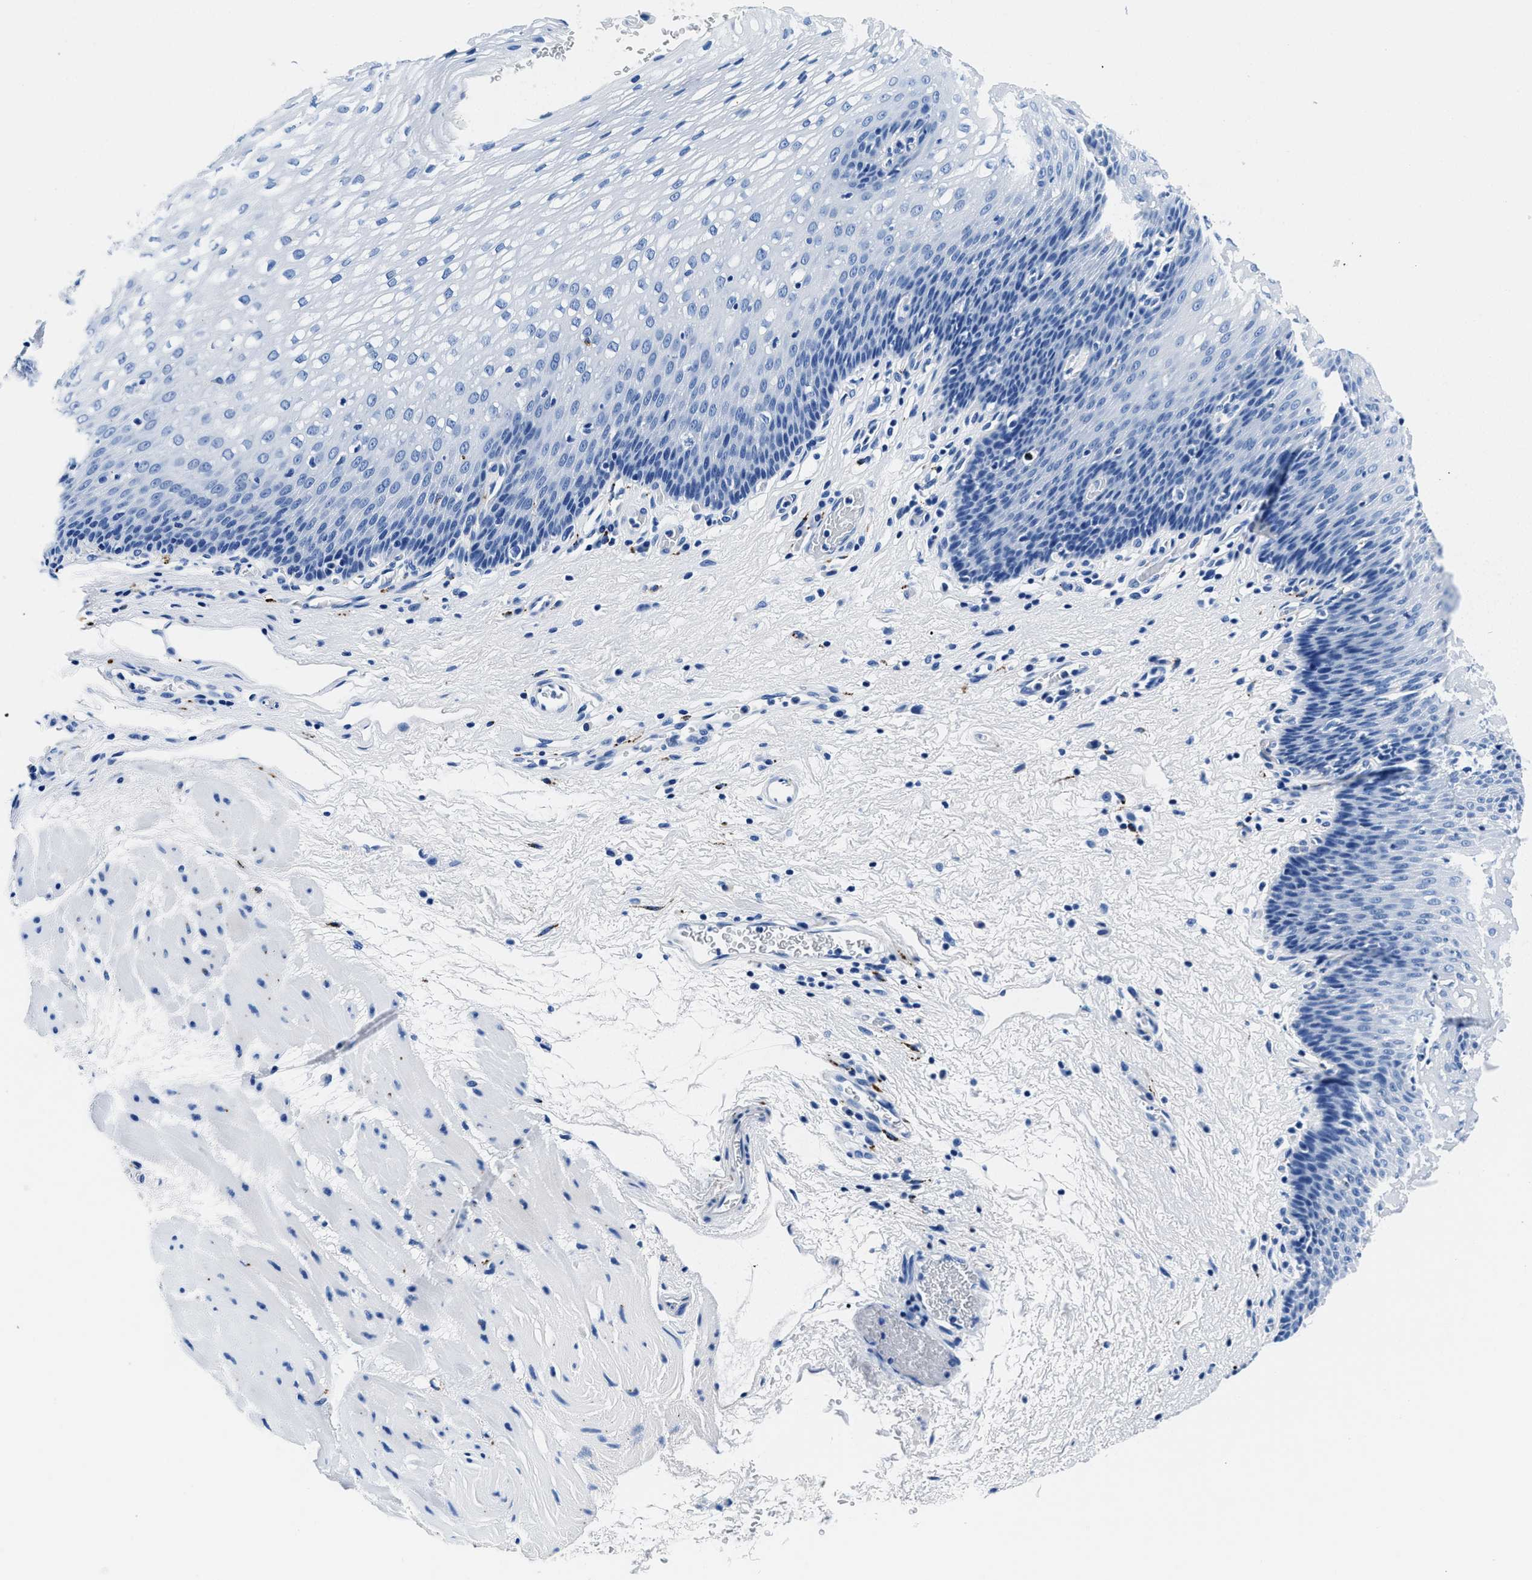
{"staining": {"intensity": "negative", "quantity": "none", "location": "none"}, "tissue": "esophagus", "cell_type": "Squamous epithelial cells", "image_type": "normal", "snomed": [{"axis": "morphology", "description": "Normal tissue, NOS"}, {"axis": "topography", "description": "Esophagus"}], "caption": "Squamous epithelial cells show no significant expression in normal esophagus. The staining is performed using DAB (3,3'-diaminobenzidine) brown chromogen with nuclei counter-stained in using hematoxylin.", "gene": "OR14K1", "patient": {"sex": "male", "age": 48}}